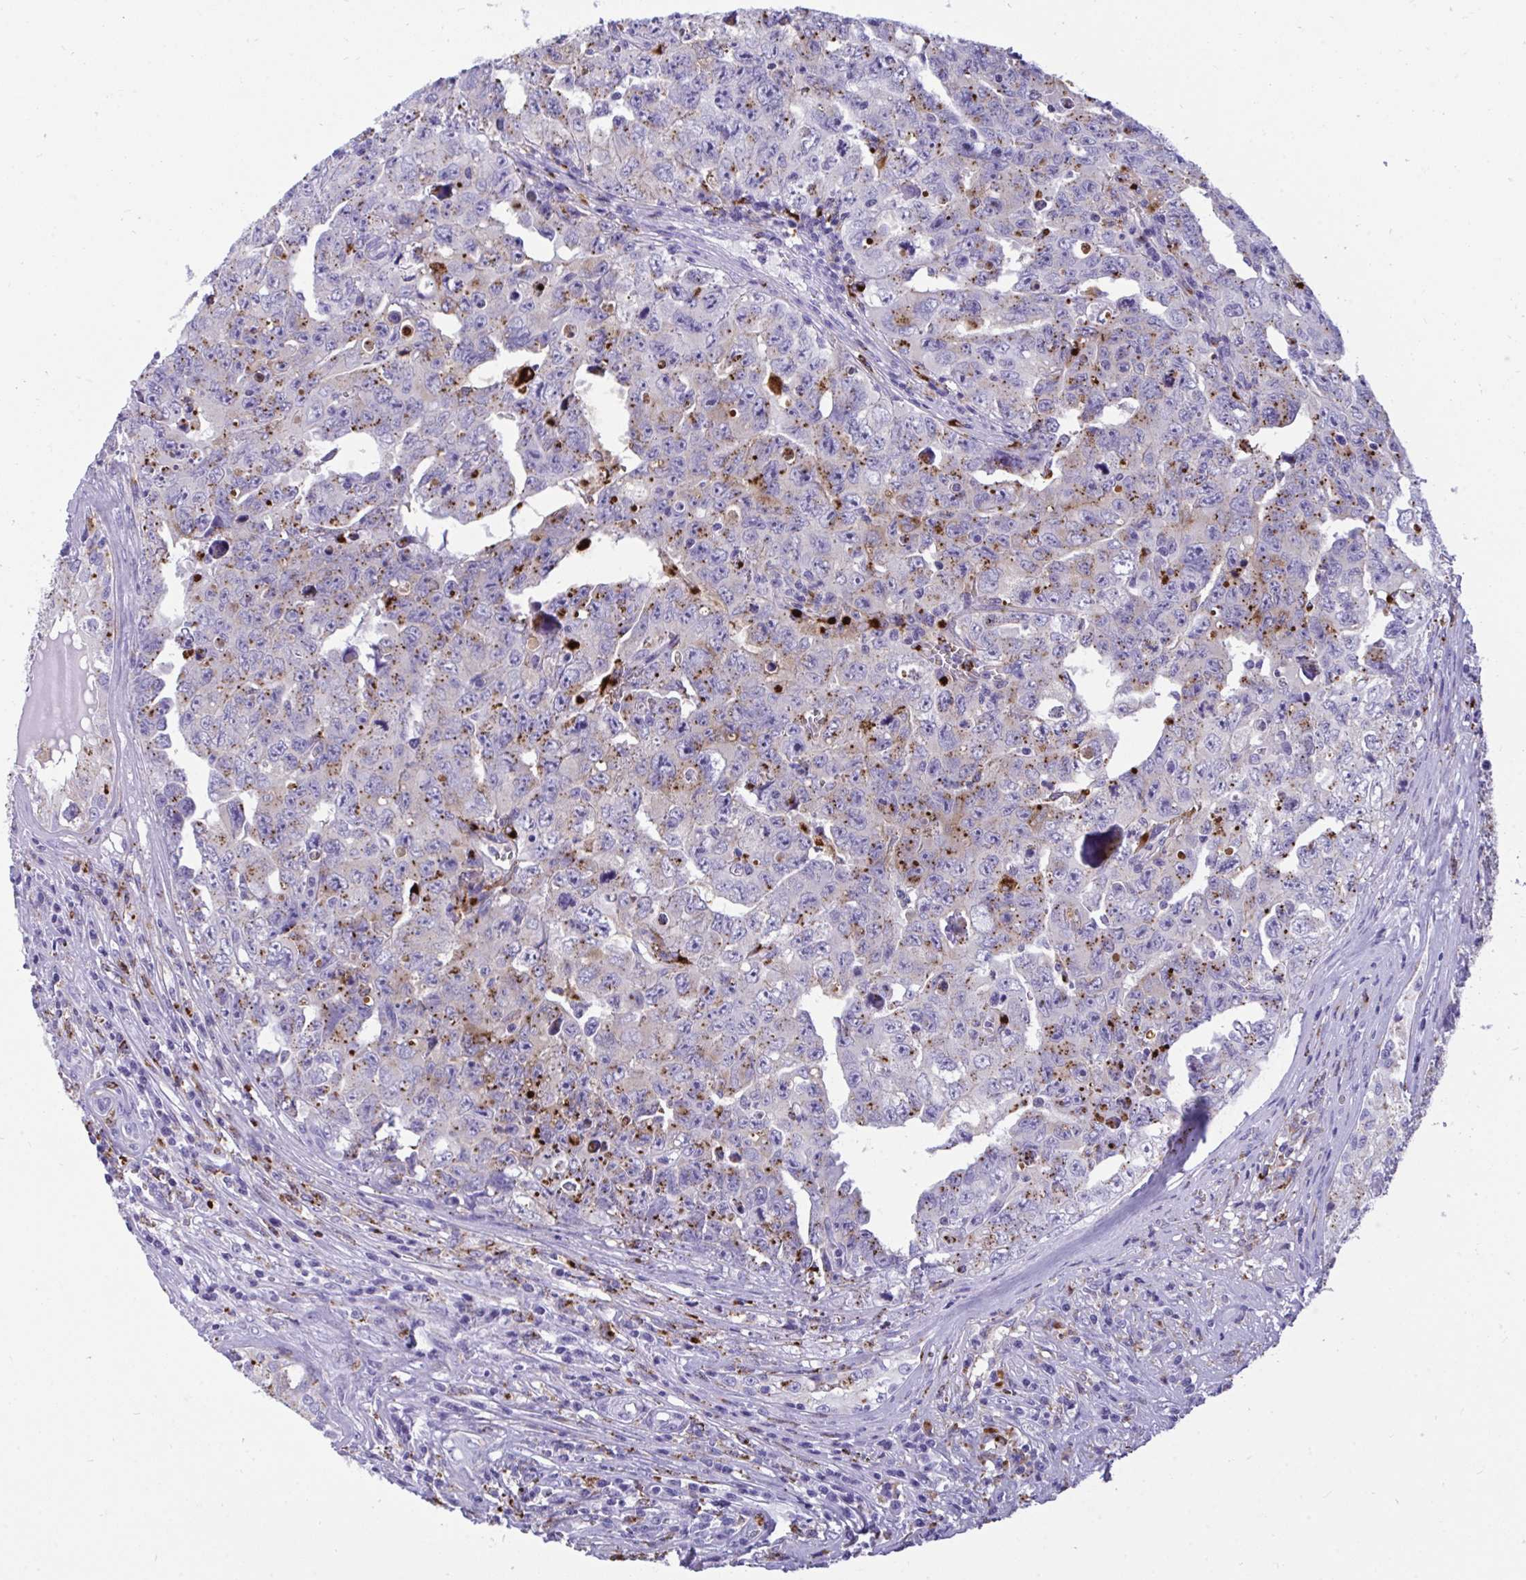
{"staining": {"intensity": "weak", "quantity": "<25%", "location": "cytoplasmic/membranous"}, "tissue": "testis cancer", "cell_type": "Tumor cells", "image_type": "cancer", "snomed": [{"axis": "morphology", "description": "Carcinoma, Embryonal, NOS"}, {"axis": "topography", "description": "Testis"}], "caption": "This is a histopathology image of IHC staining of embryonal carcinoma (testis), which shows no expression in tumor cells. (DAB immunohistochemistry (IHC) with hematoxylin counter stain).", "gene": "CPVL", "patient": {"sex": "male", "age": 24}}